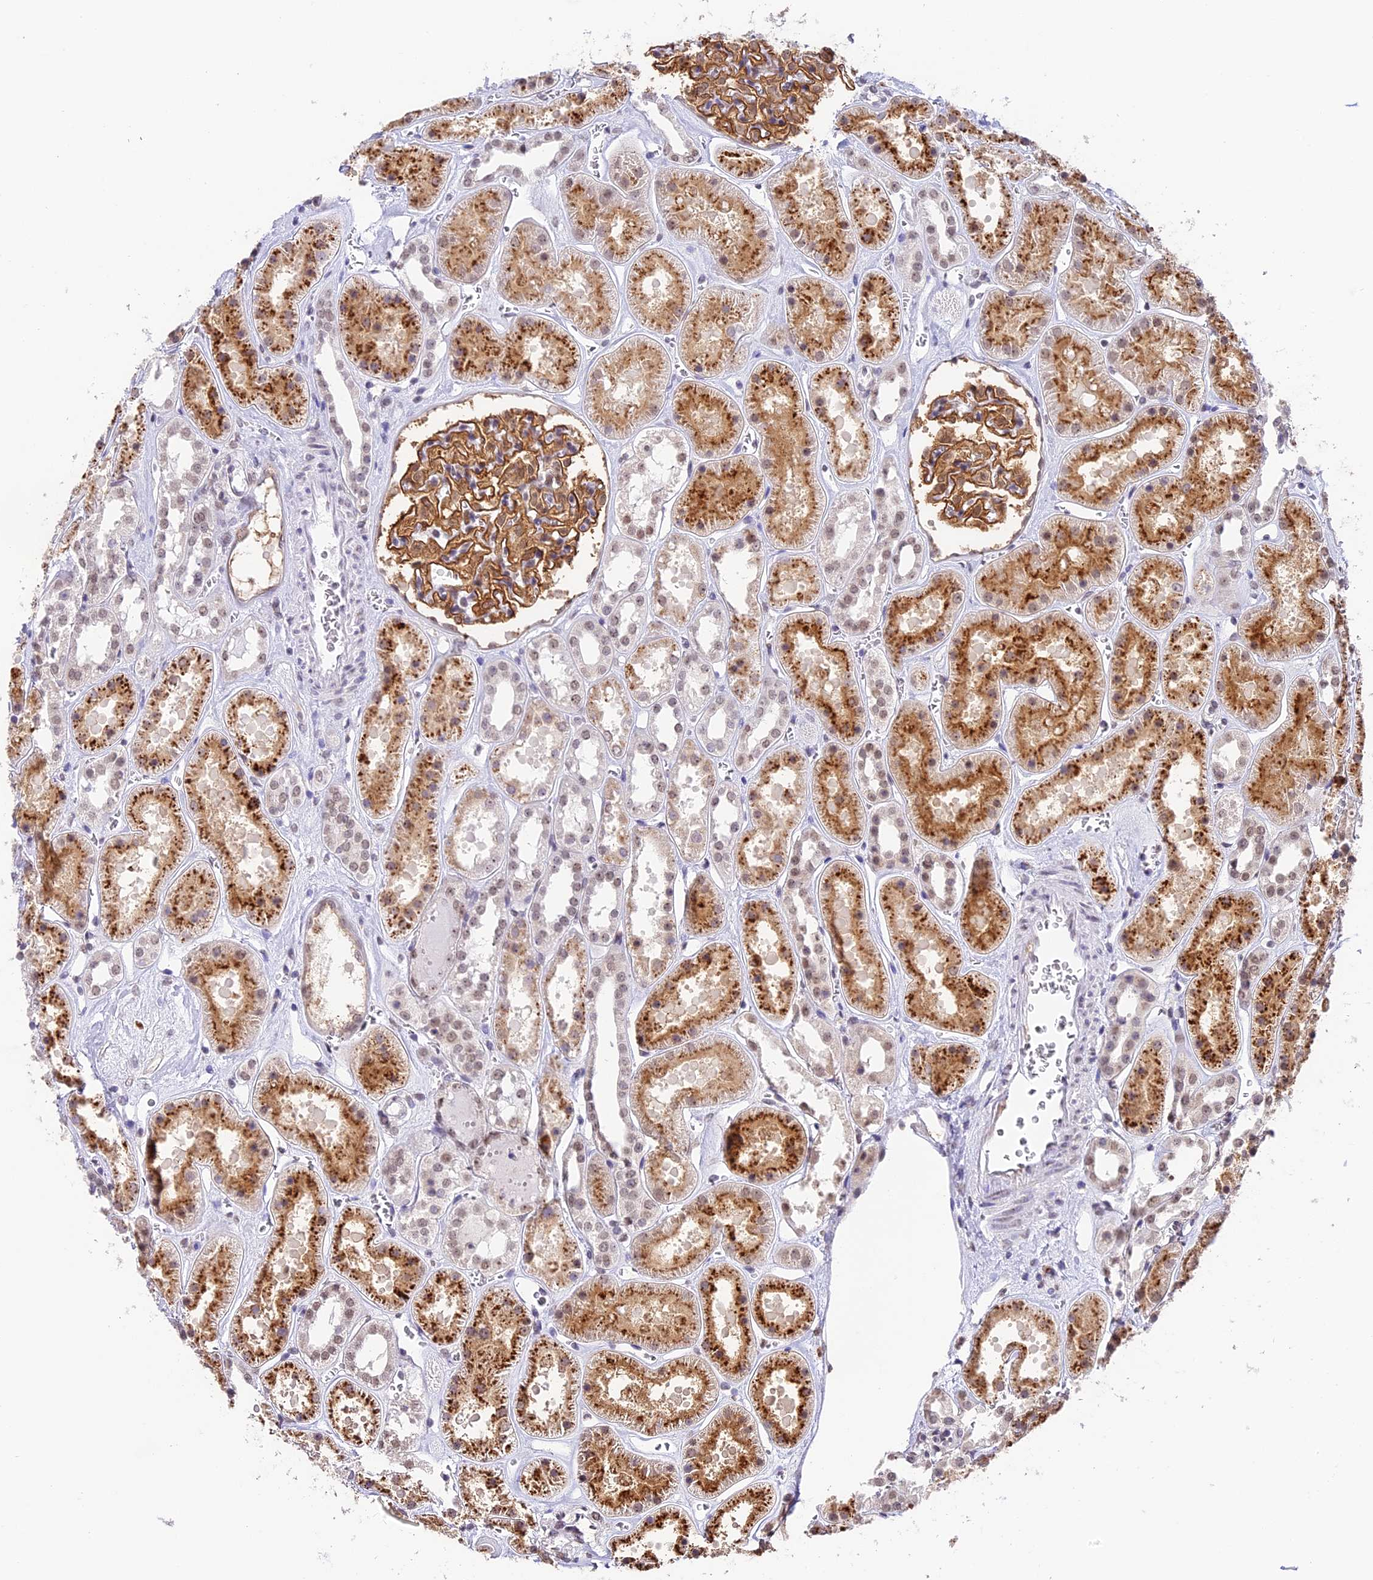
{"staining": {"intensity": "strong", "quantity": ">75%", "location": "cytoplasmic/membranous,nuclear"}, "tissue": "kidney", "cell_type": "Cells in glomeruli", "image_type": "normal", "snomed": [{"axis": "morphology", "description": "Normal tissue, NOS"}, {"axis": "topography", "description": "Kidney"}], "caption": "A photomicrograph of human kidney stained for a protein reveals strong cytoplasmic/membranous,nuclear brown staining in cells in glomeruli. The staining was performed using DAB, with brown indicating positive protein expression. Nuclei are stained blue with hematoxylin.", "gene": "HEATR5B", "patient": {"sex": "female", "age": 41}}